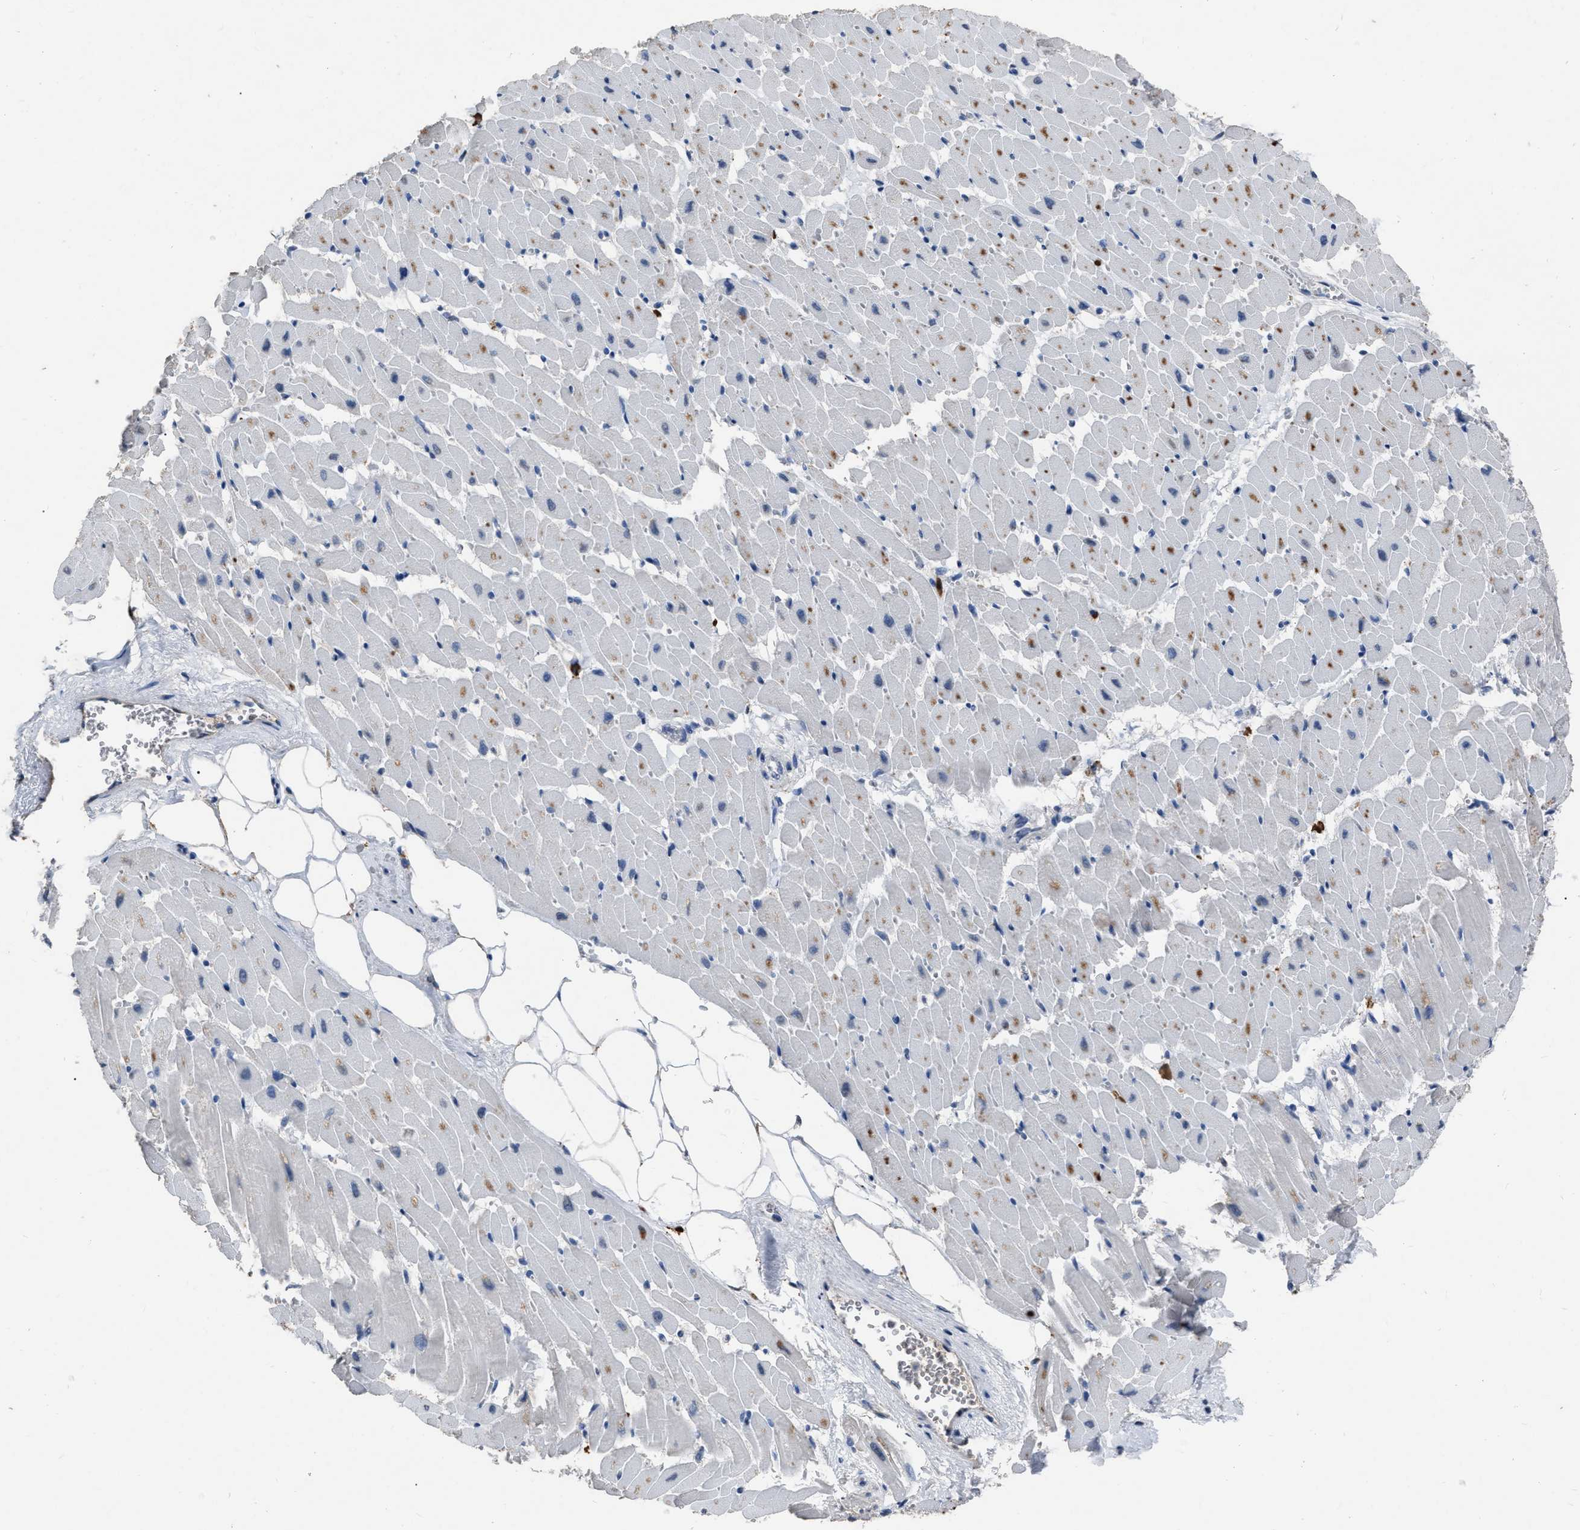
{"staining": {"intensity": "negative", "quantity": "none", "location": "none"}, "tissue": "heart muscle", "cell_type": "Cardiomyocytes", "image_type": "normal", "snomed": [{"axis": "morphology", "description": "Normal tissue, NOS"}, {"axis": "topography", "description": "Heart"}], "caption": "Immunohistochemistry (IHC) image of benign heart muscle: heart muscle stained with DAB reveals no significant protein positivity in cardiomyocytes.", "gene": "HABP2", "patient": {"sex": "female", "age": 19}}